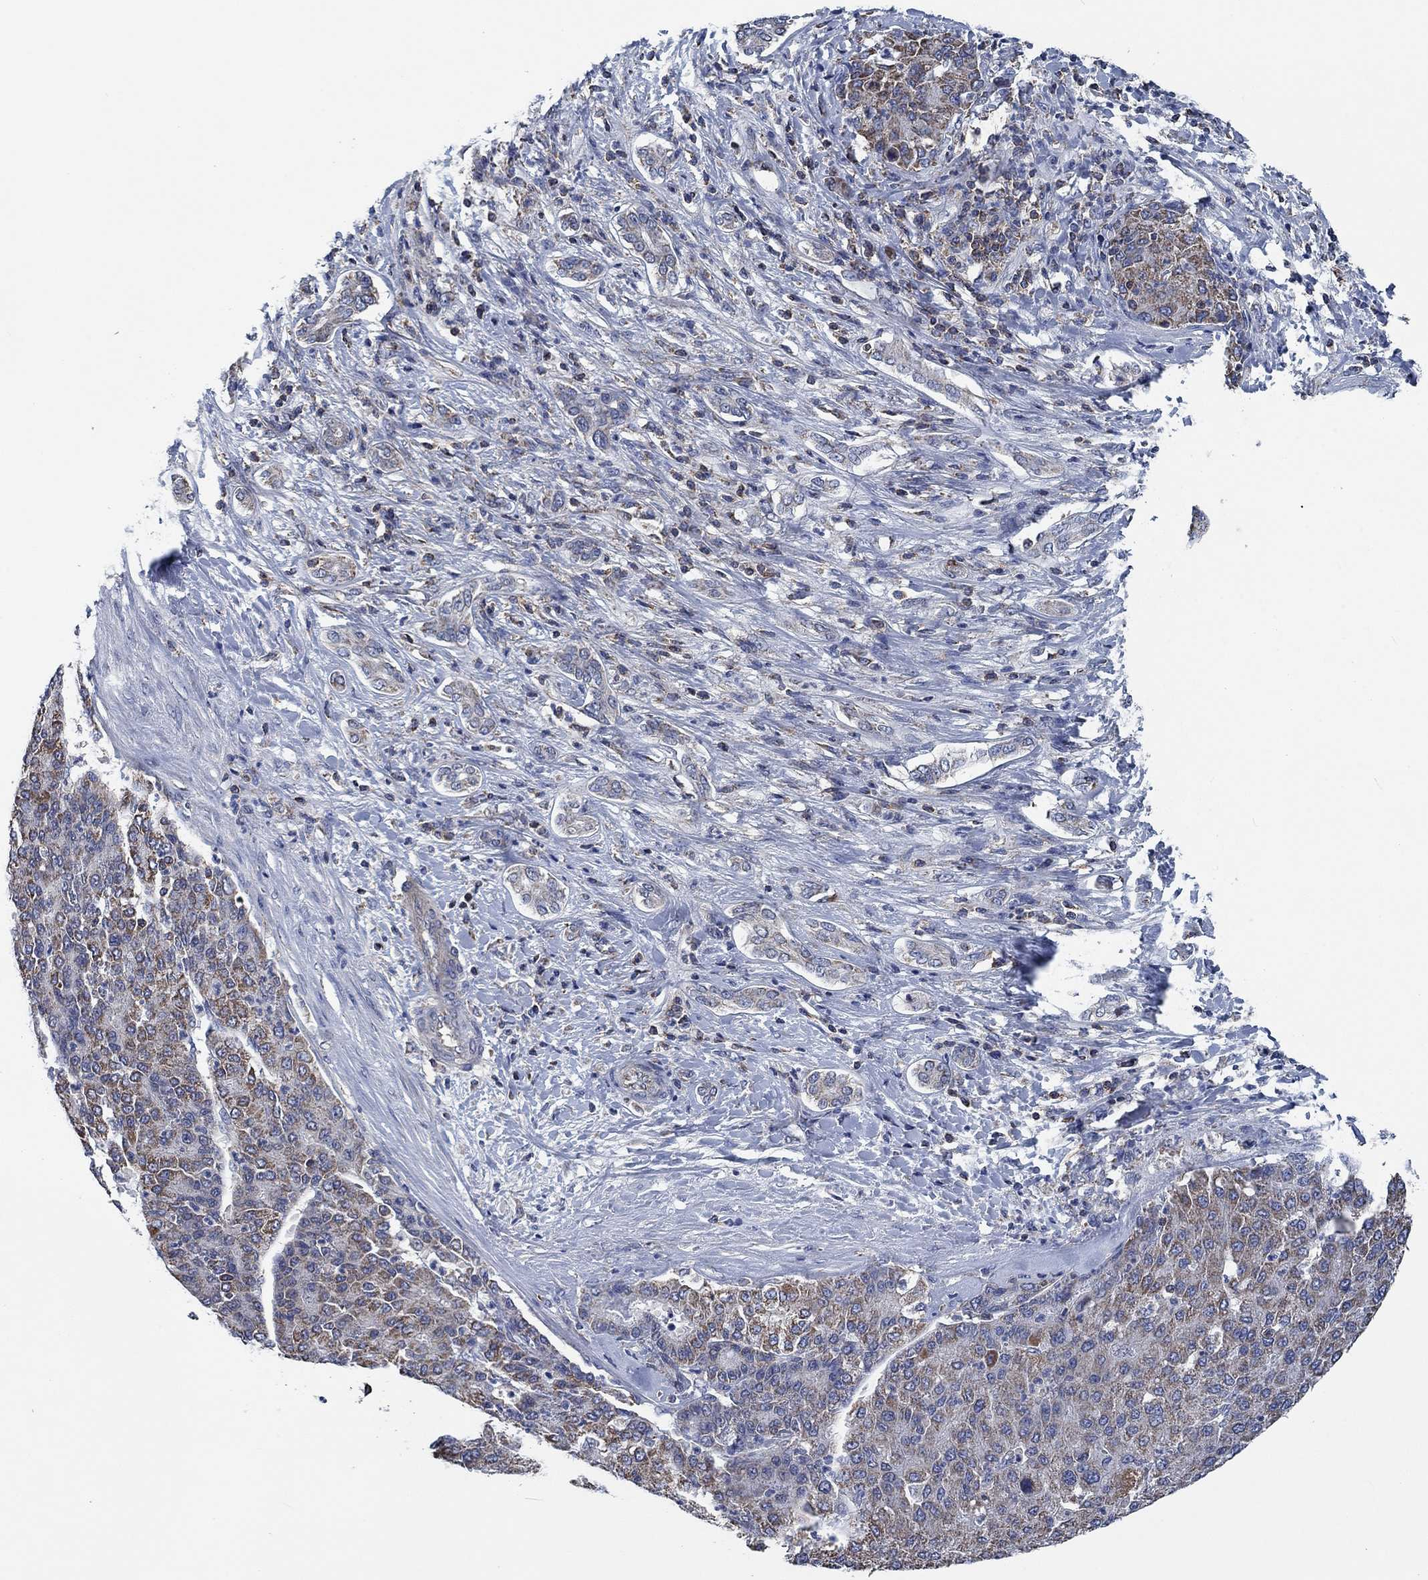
{"staining": {"intensity": "moderate", "quantity": "<25%", "location": "cytoplasmic/membranous"}, "tissue": "liver cancer", "cell_type": "Tumor cells", "image_type": "cancer", "snomed": [{"axis": "morphology", "description": "Carcinoma, Hepatocellular, NOS"}, {"axis": "topography", "description": "Liver"}], "caption": "High-magnification brightfield microscopy of liver cancer stained with DAB (3,3'-diaminobenzidine) (brown) and counterstained with hematoxylin (blue). tumor cells exhibit moderate cytoplasmic/membranous staining is seen in approximately<25% of cells.", "gene": "STXBP6", "patient": {"sex": "male", "age": 65}}